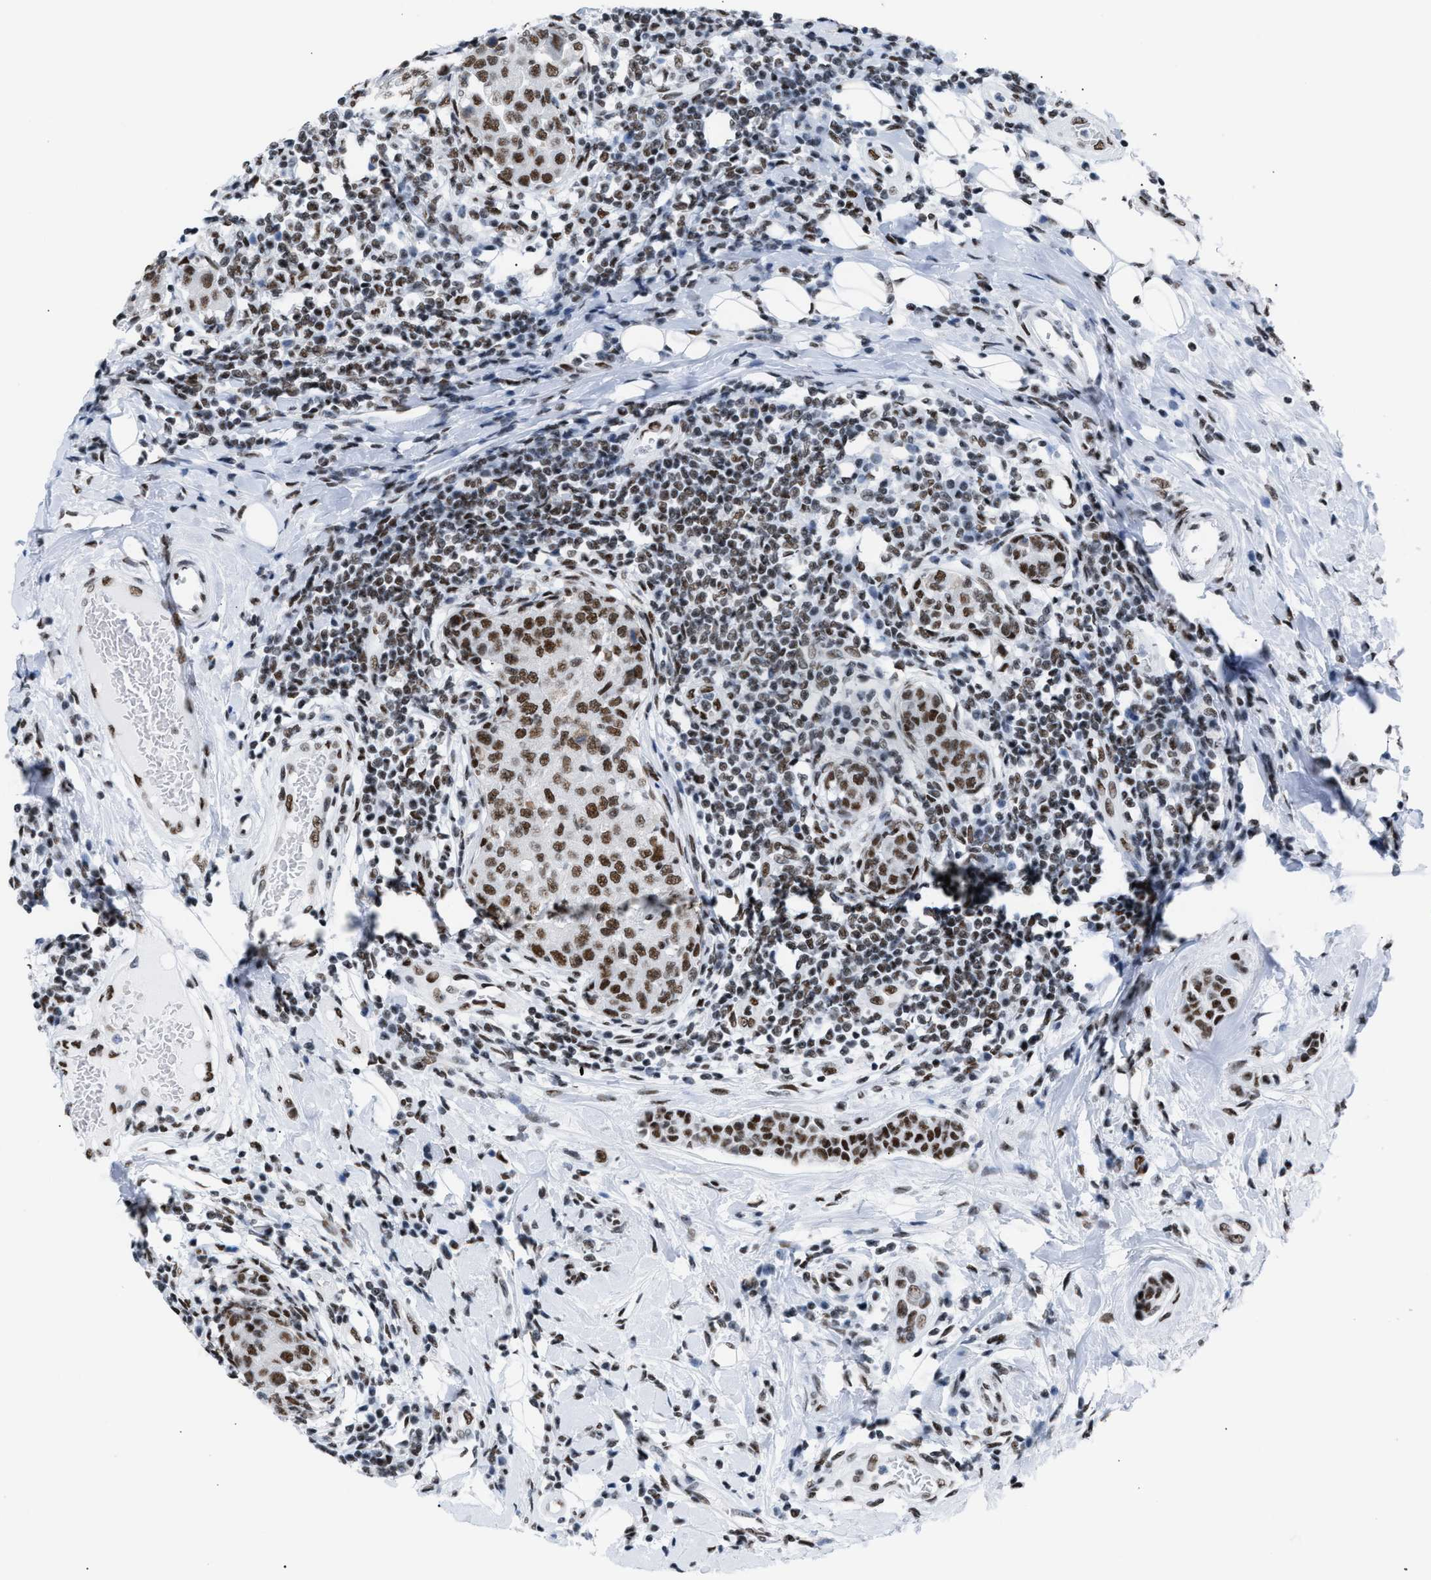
{"staining": {"intensity": "moderate", "quantity": ">75%", "location": "nuclear"}, "tissue": "breast cancer", "cell_type": "Tumor cells", "image_type": "cancer", "snomed": [{"axis": "morphology", "description": "Duct carcinoma"}, {"axis": "topography", "description": "Breast"}], "caption": "Protein staining reveals moderate nuclear positivity in approximately >75% of tumor cells in breast intraductal carcinoma. (IHC, brightfield microscopy, high magnification).", "gene": "CCAR2", "patient": {"sex": "female", "age": 27}}